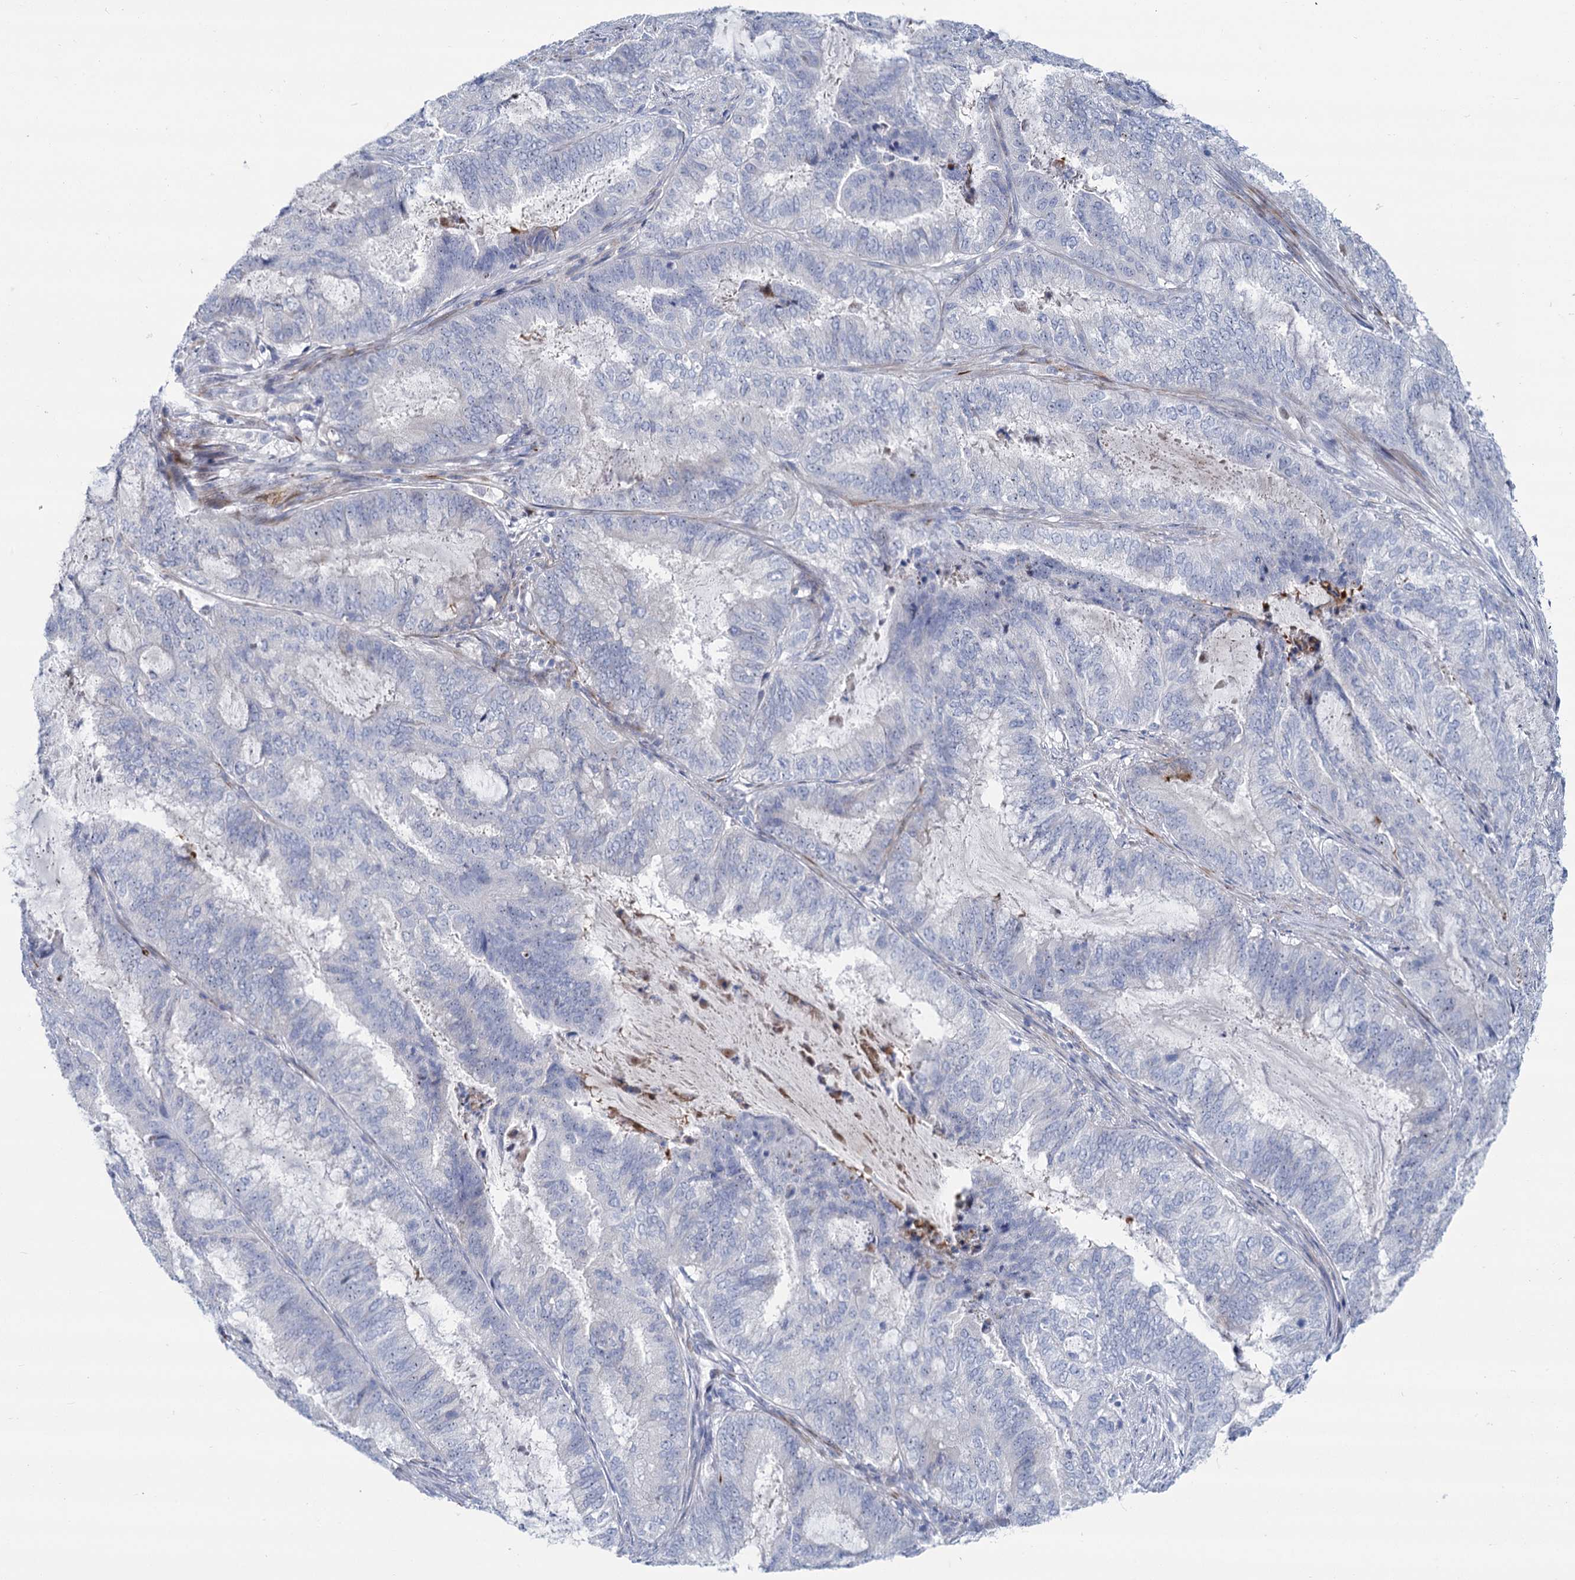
{"staining": {"intensity": "negative", "quantity": "none", "location": "none"}, "tissue": "endometrial cancer", "cell_type": "Tumor cells", "image_type": "cancer", "snomed": [{"axis": "morphology", "description": "Adenocarcinoma, NOS"}, {"axis": "topography", "description": "Endometrium"}], "caption": "Tumor cells are negative for protein expression in human endometrial cancer (adenocarcinoma).", "gene": "SH3TC2", "patient": {"sex": "female", "age": 51}}